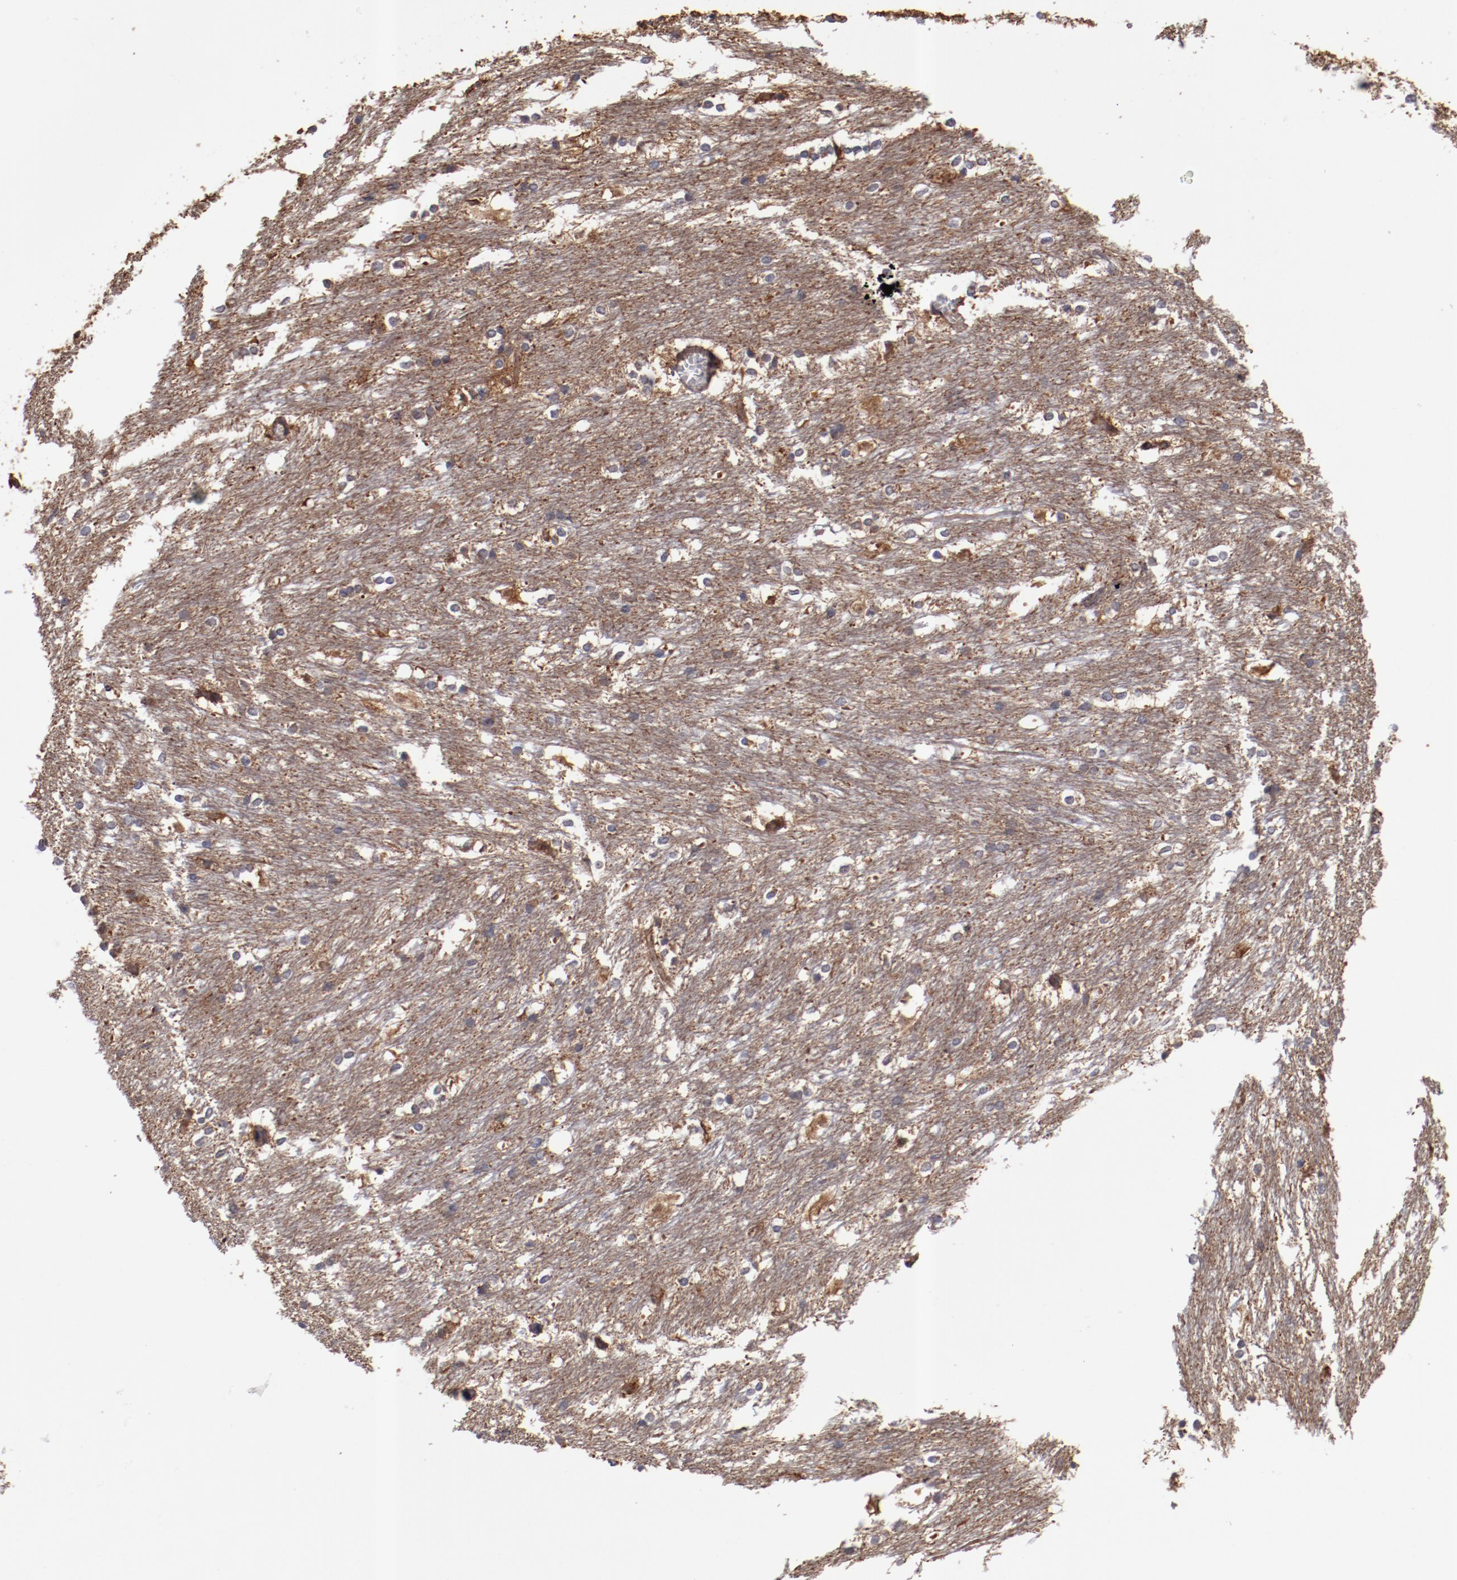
{"staining": {"intensity": "weak", "quantity": "<25%", "location": "cytoplasmic/membranous"}, "tissue": "caudate", "cell_type": "Glial cells", "image_type": "normal", "snomed": [{"axis": "morphology", "description": "Normal tissue, NOS"}, {"axis": "topography", "description": "Lateral ventricle wall"}], "caption": "A high-resolution photomicrograph shows immunohistochemistry (IHC) staining of benign caudate, which exhibits no significant expression in glial cells. (Immunohistochemistry, brightfield microscopy, high magnification).", "gene": "DNAAF2", "patient": {"sex": "female", "age": 19}}